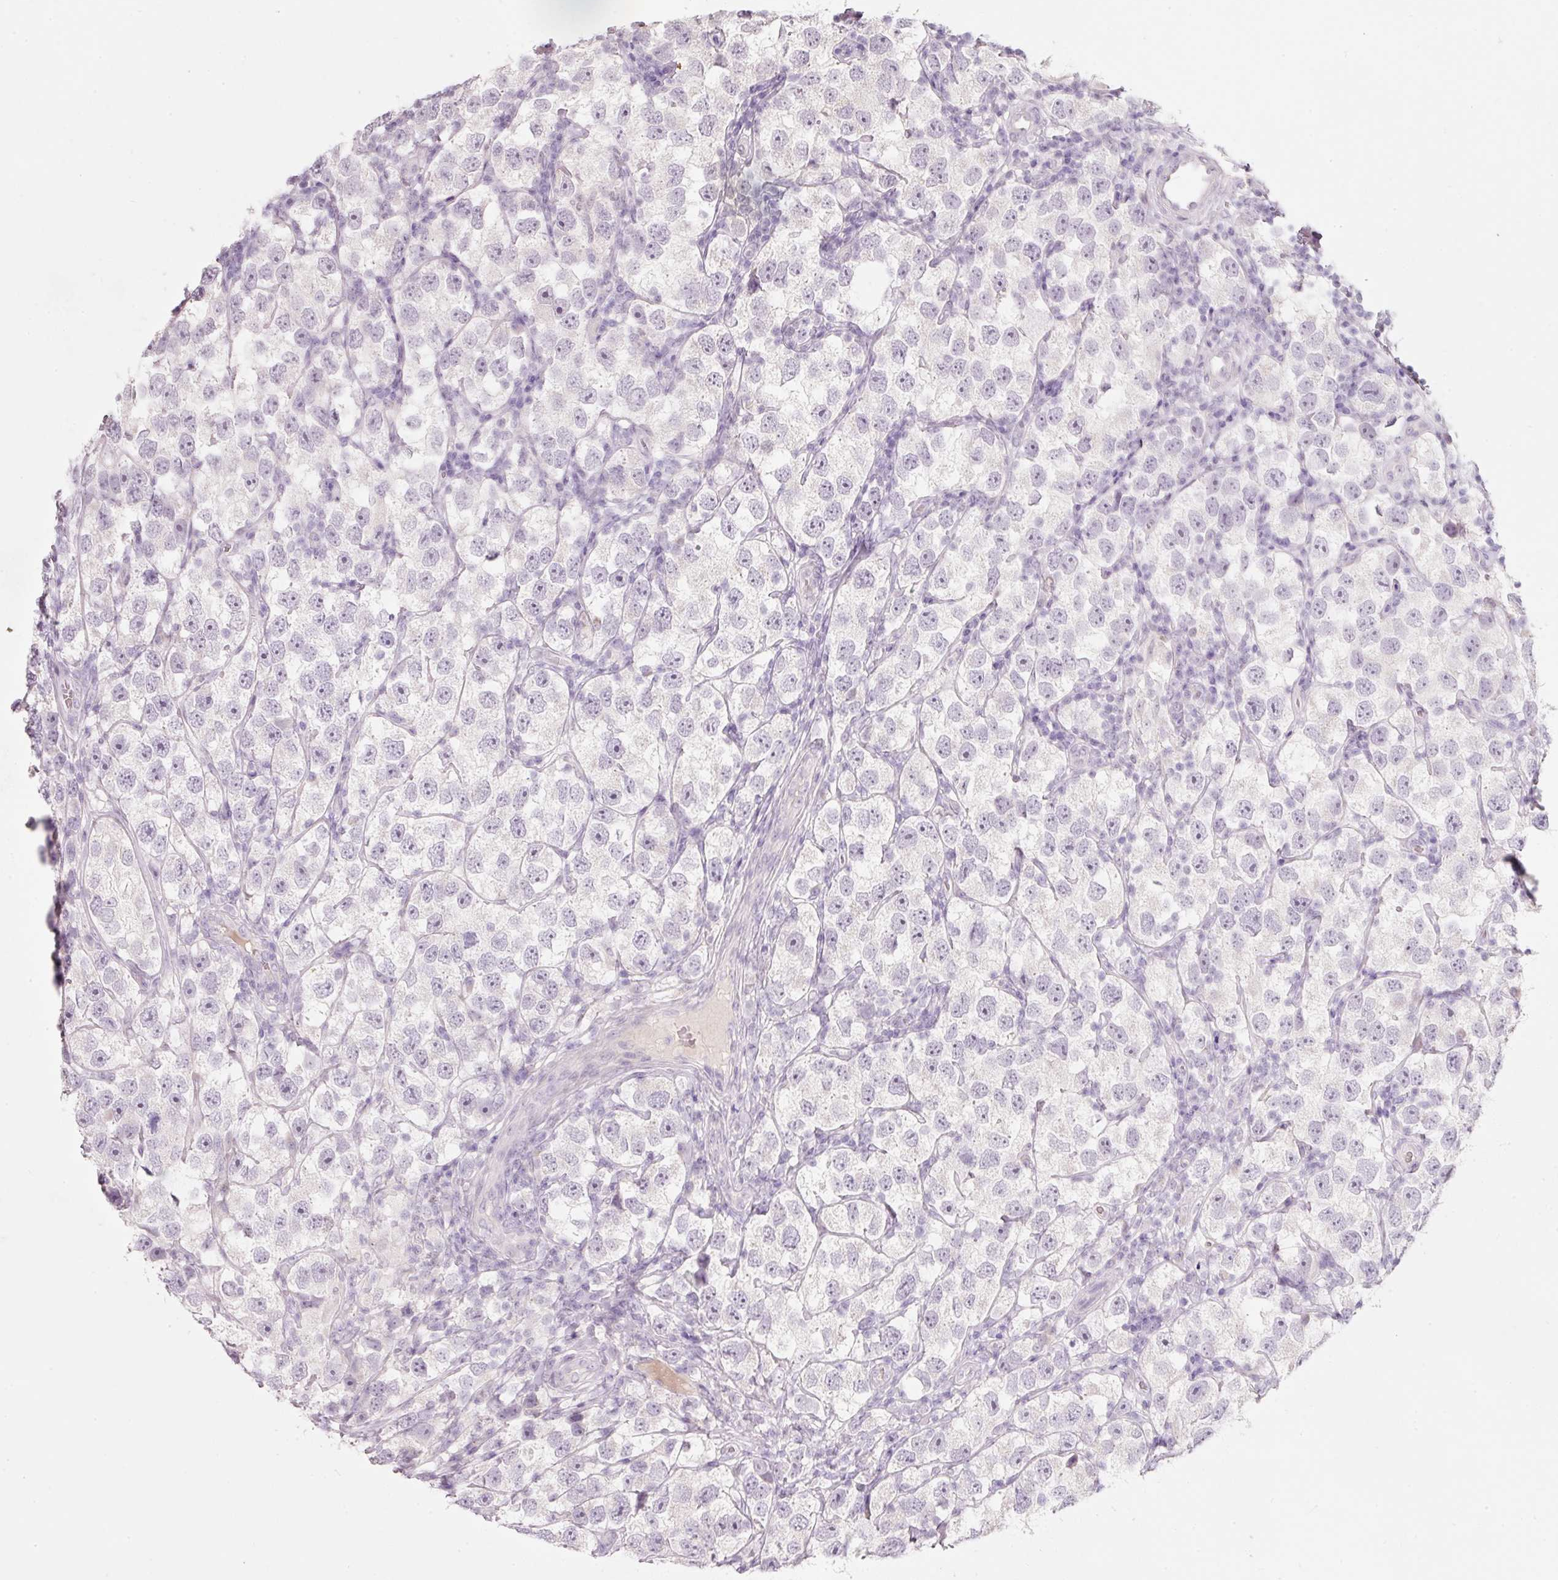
{"staining": {"intensity": "negative", "quantity": "none", "location": "none"}, "tissue": "testis cancer", "cell_type": "Tumor cells", "image_type": "cancer", "snomed": [{"axis": "morphology", "description": "Seminoma, NOS"}, {"axis": "topography", "description": "Testis"}], "caption": "Immunohistochemistry micrograph of testis cancer stained for a protein (brown), which demonstrates no expression in tumor cells.", "gene": "ENSG00000206549", "patient": {"sex": "male", "age": 26}}